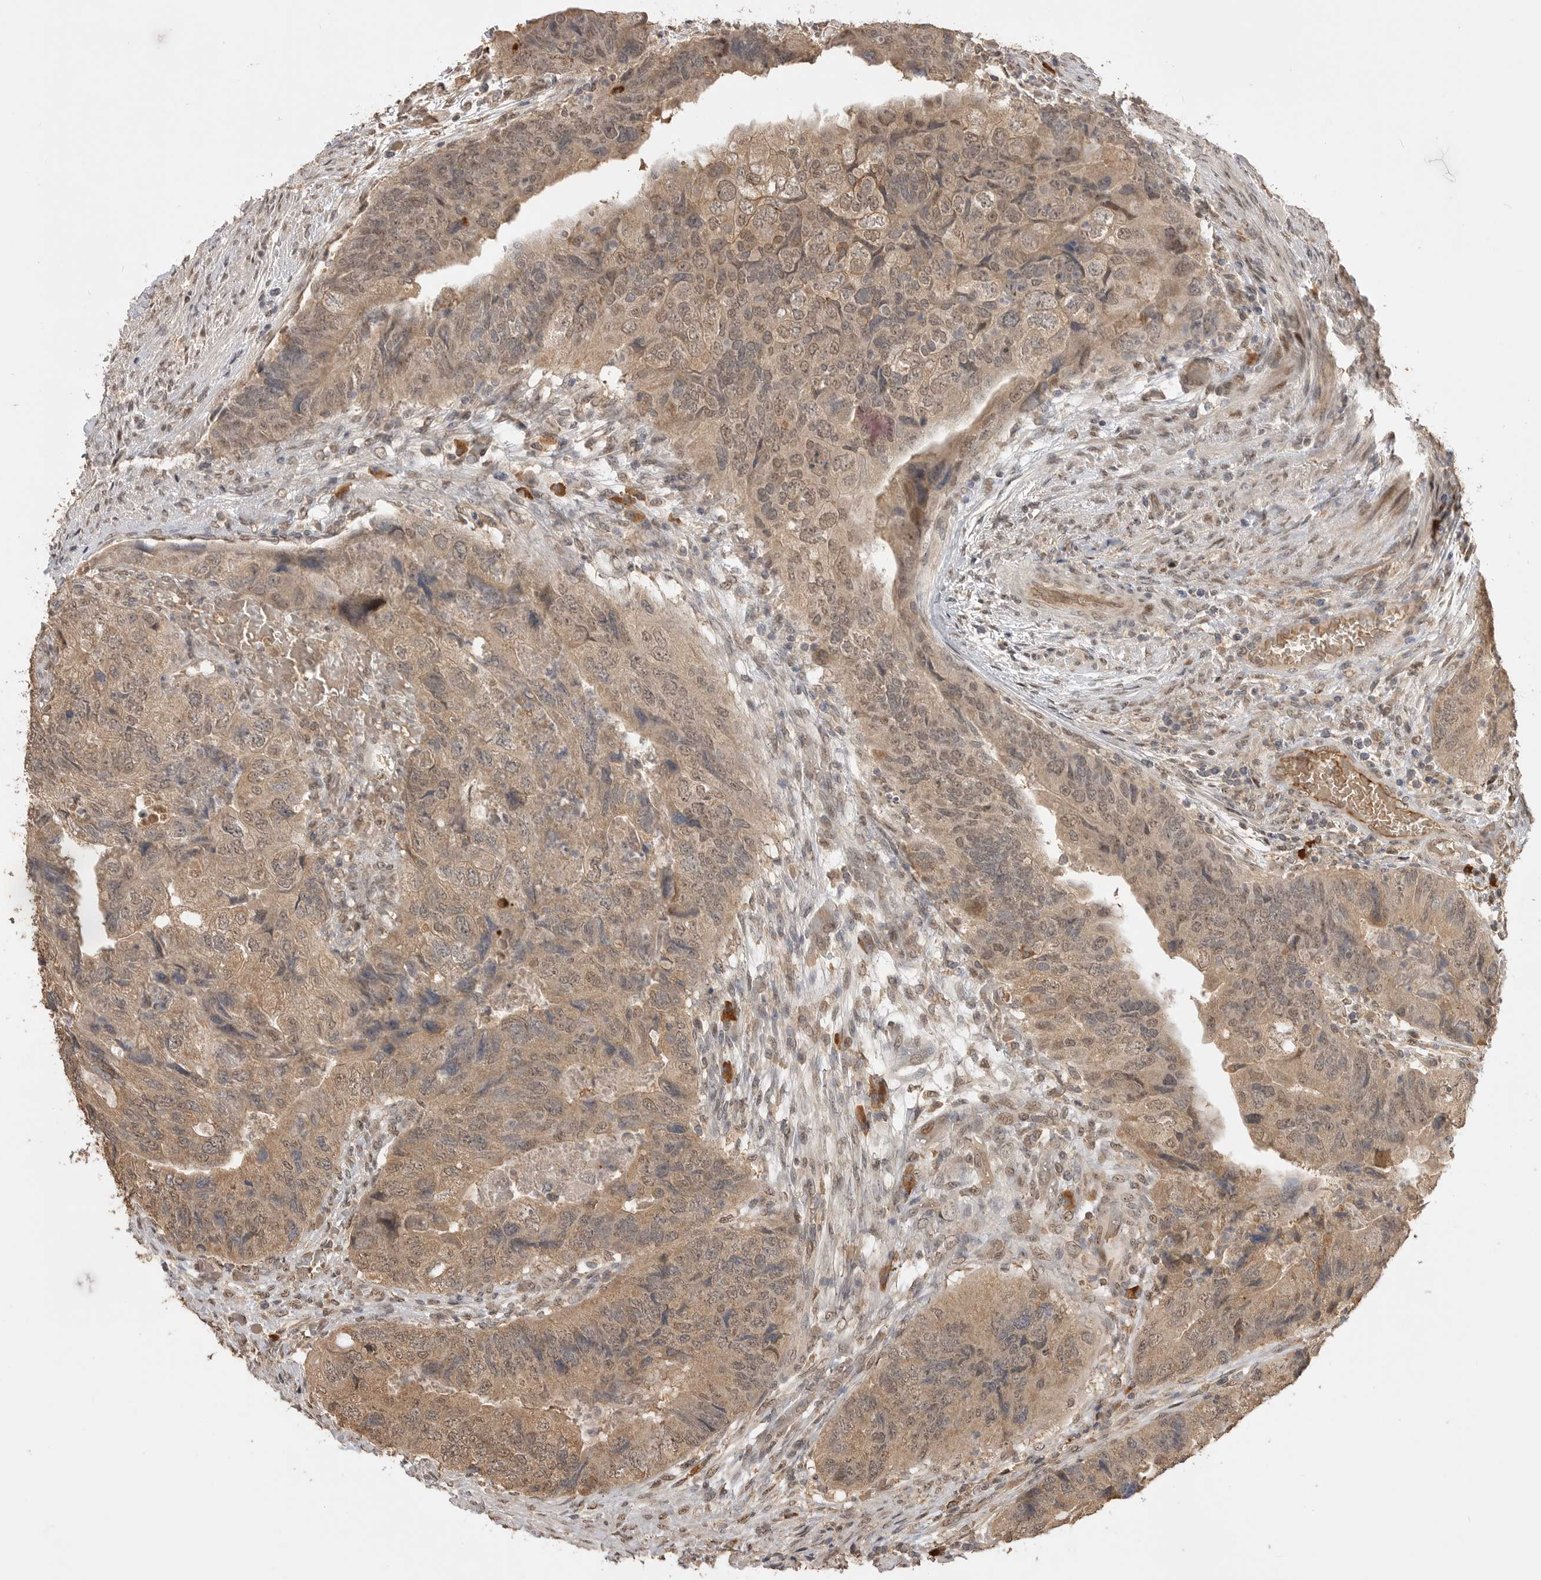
{"staining": {"intensity": "moderate", "quantity": ">75%", "location": "cytoplasmic/membranous,nuclear"}, "tissue": "colorectal cancer", "cell_type": "Tumor cells", "image_type": "cancer", "snomed": [{"axis": "morphology", "description": "Adenocarcinoma, NOS"}, {"axis": "topography", "description": "Rectum"}], "caption": "Protein analysis of colorectal cancer (adenocarcinoma) tissue demonstrates moderate cytoplasmic/membranous and nuclear positivity in approximately >75% of tumor cells. Ihc stains the protein of interest in brown and the nuclei are stained blue.", "gene": "ASPSCR1", "patient": {"sex": "male", "age": 63}}